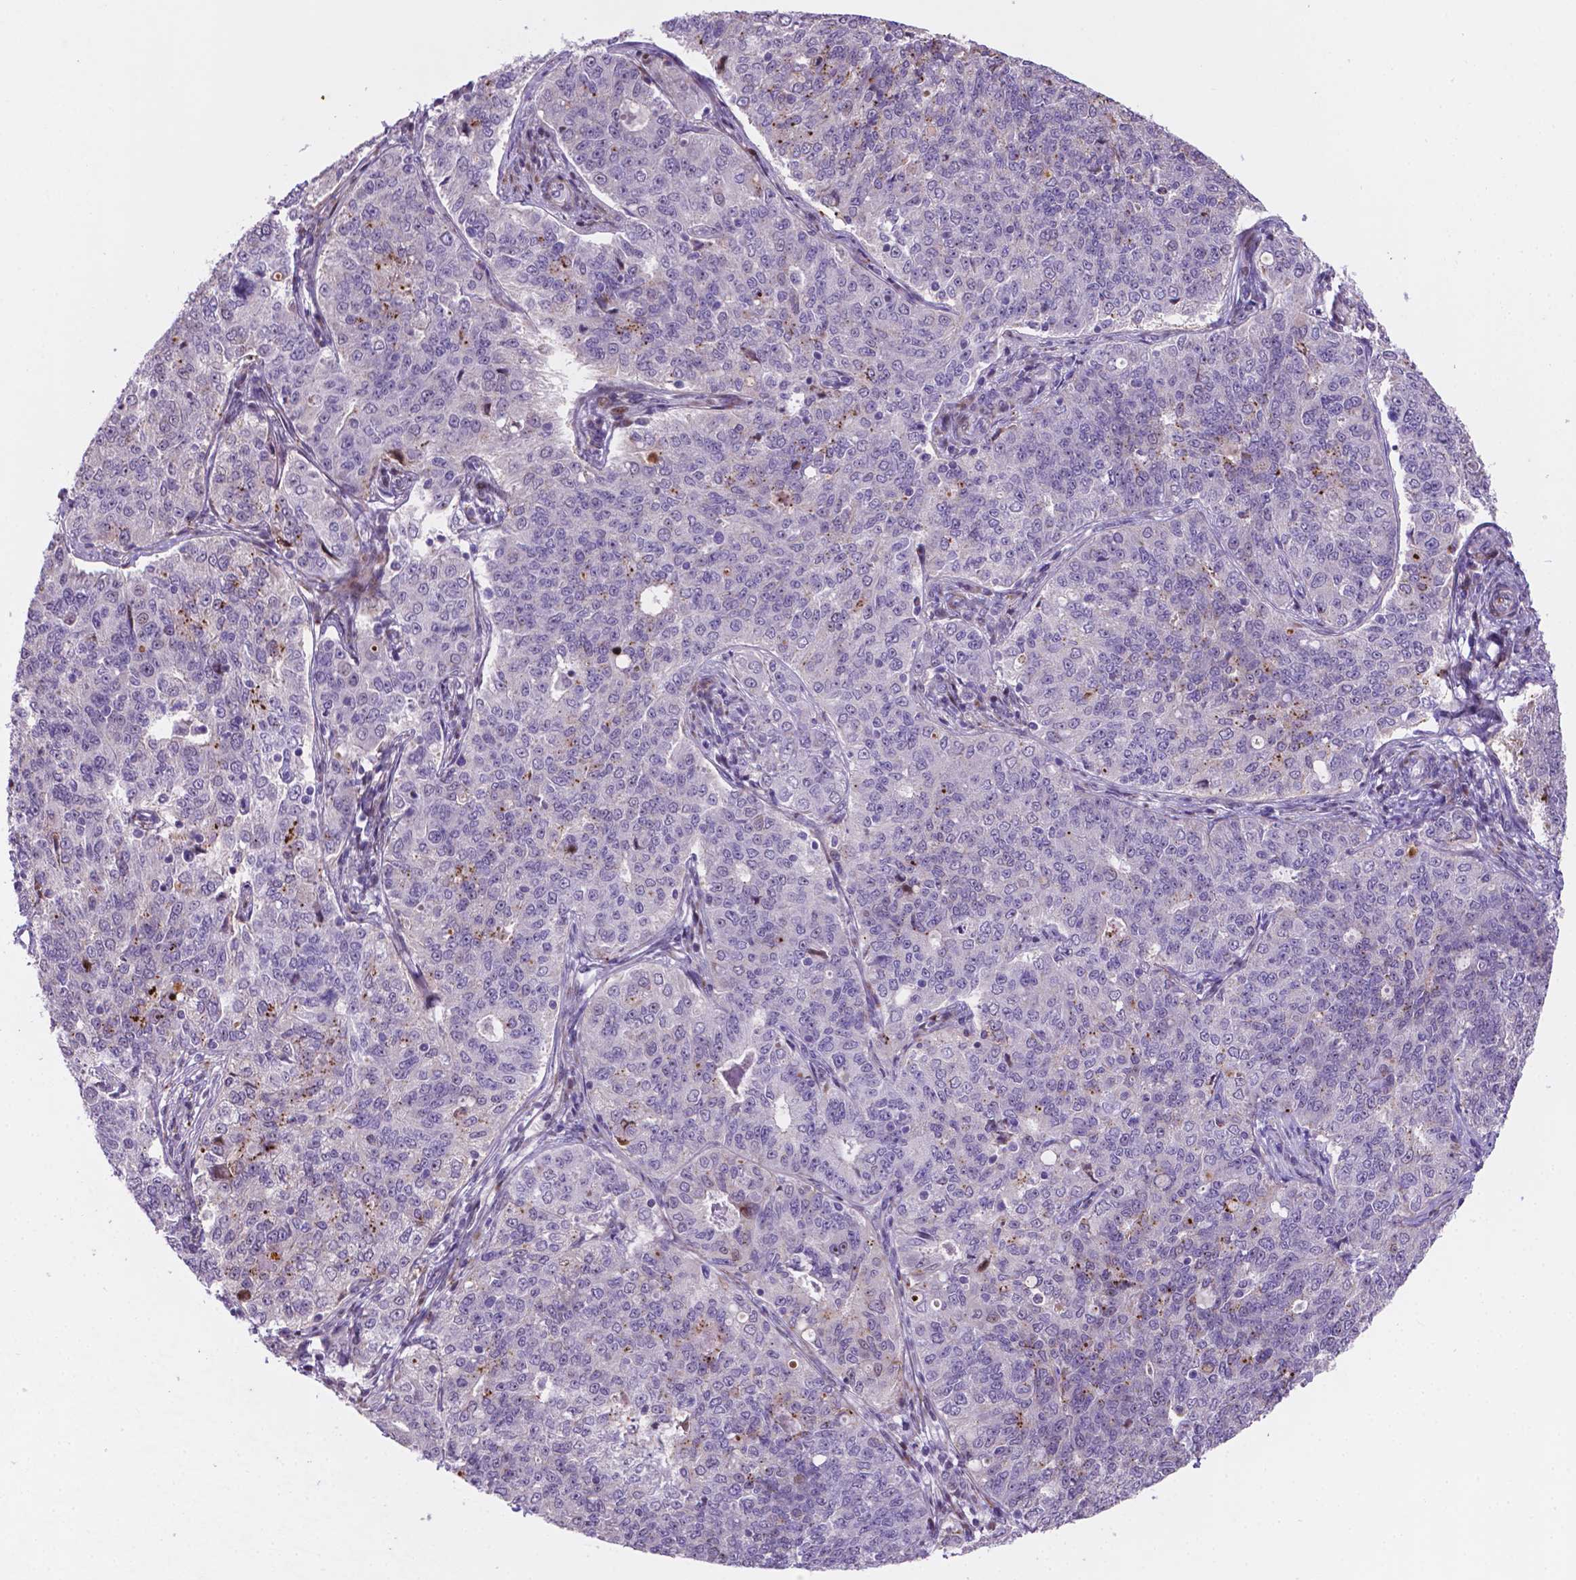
{"staining": {"intensity": "negative", "quantity": "none", "location": "none"}, "tissue": "endometrial cancer", "cell_type": "Tumor cells", "image_type": "cancer", "snomed": [{"axis": "morphology", "description": "Adenocarcinoma, NOS"}, {"axis": "topography", "description": "Endometrium"}], "caption": "DAB (3,3'-diaminobenzidine) immunohistochemical staining of endometrial adenocarcinoma reveals no significant positivity in tumor cells.", "gene": "TM4SF20", "patient": {"sex": "female", "age": 43}}